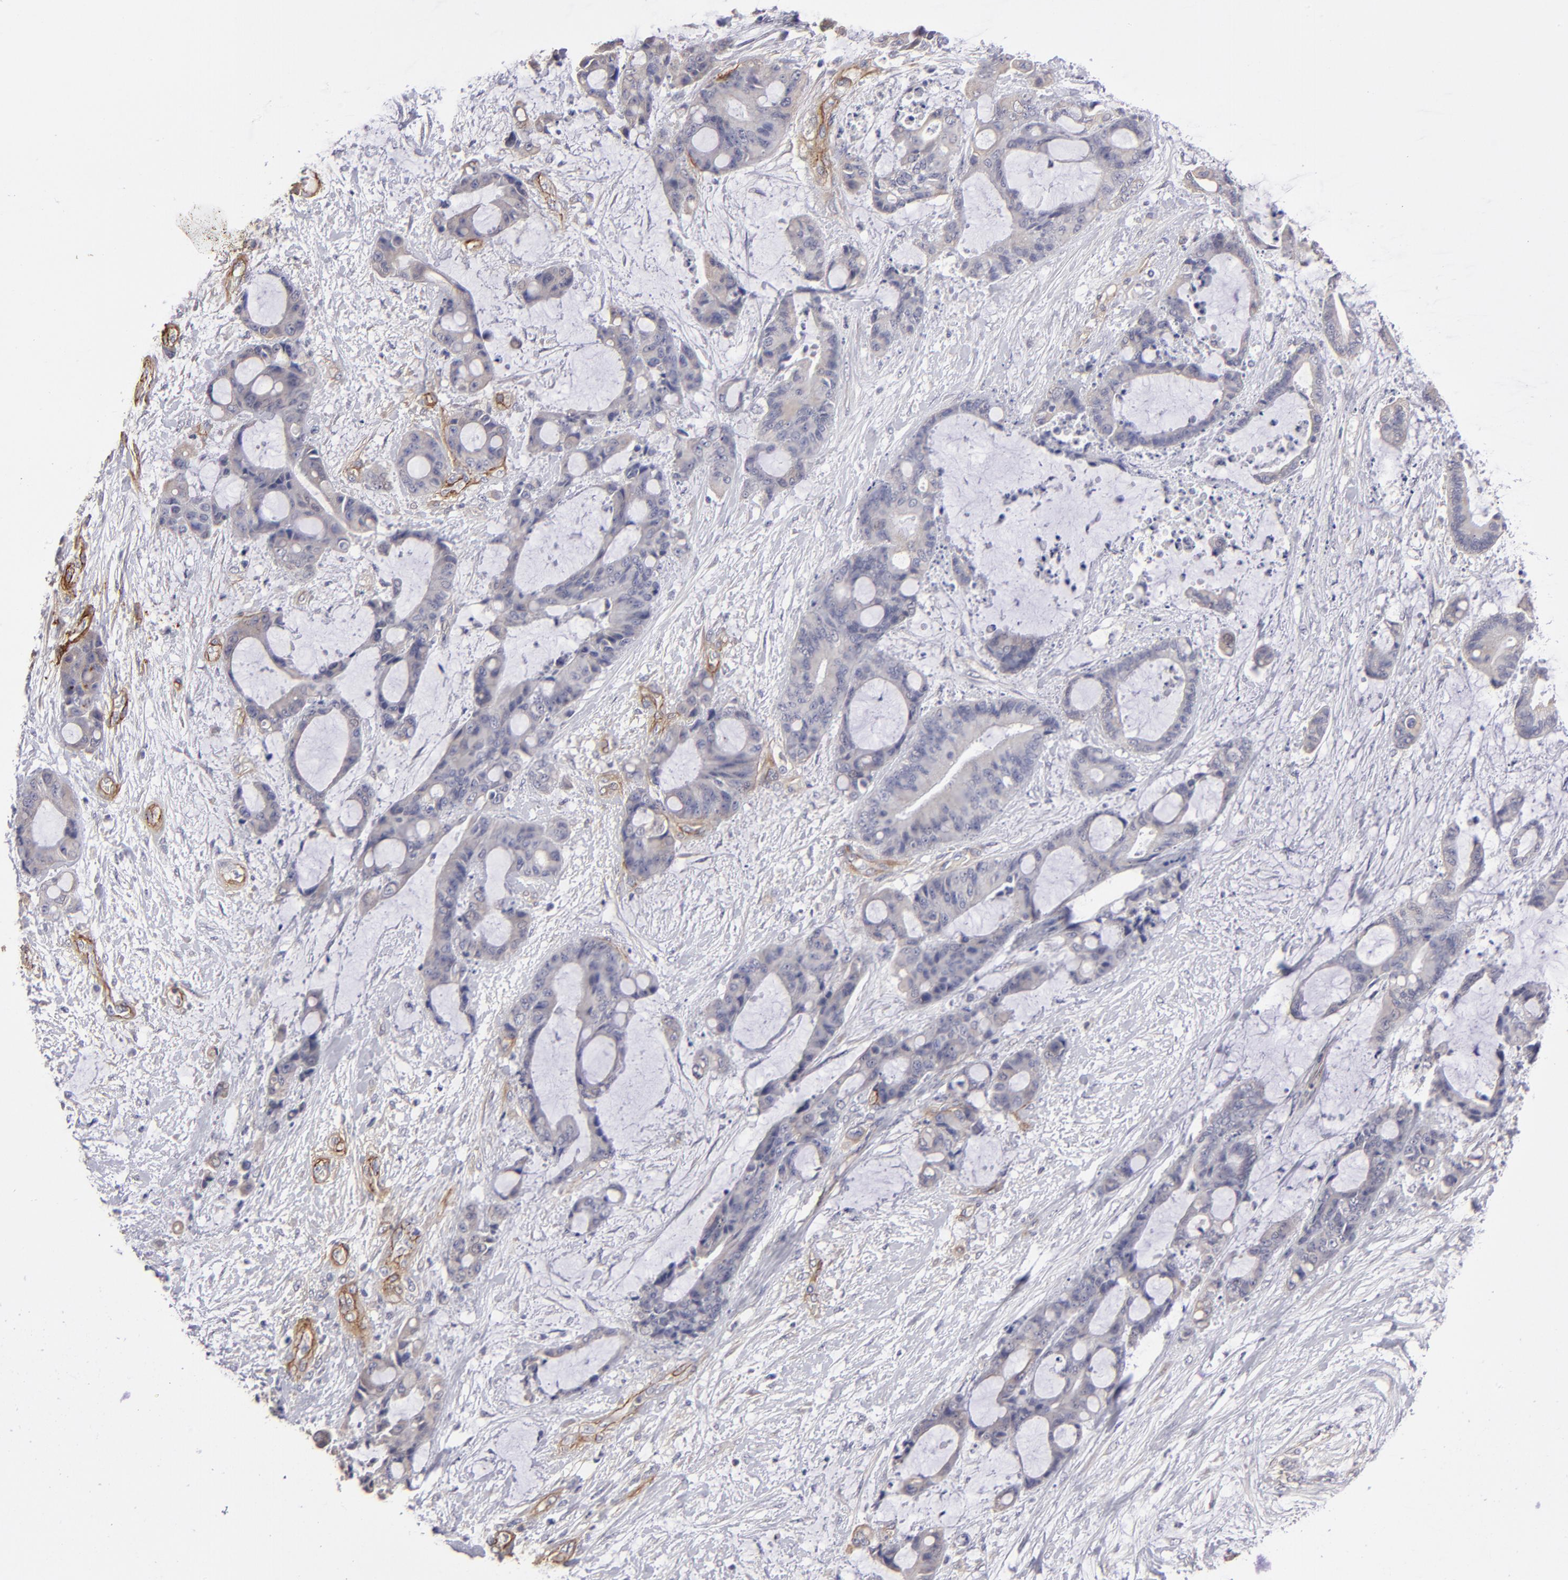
{"staining": {"intensity": "weak", "quantity": "<25%", "location": "cytoplasmic/membranous"}, "tissue": "liver cancer", "cell_type": "Tumor cells", "image_type": "cancer", "snomed": [{"axis": "morphology", "description": "Cholangiocarcinoma"}, {"axis": "topography", "description": "Liver"}], "caption": "Immunohistochemistry photomicrograph of neoplastic tissue: human liver cancer (cholangiocarcinoma) stained with DAB reveals no significant protein expression in tumor cells. (Brightfield microscopy of DAB IHC at high magnification).", "gene": "ZNF175", "patient": {"sex": "female", "age": 73}}